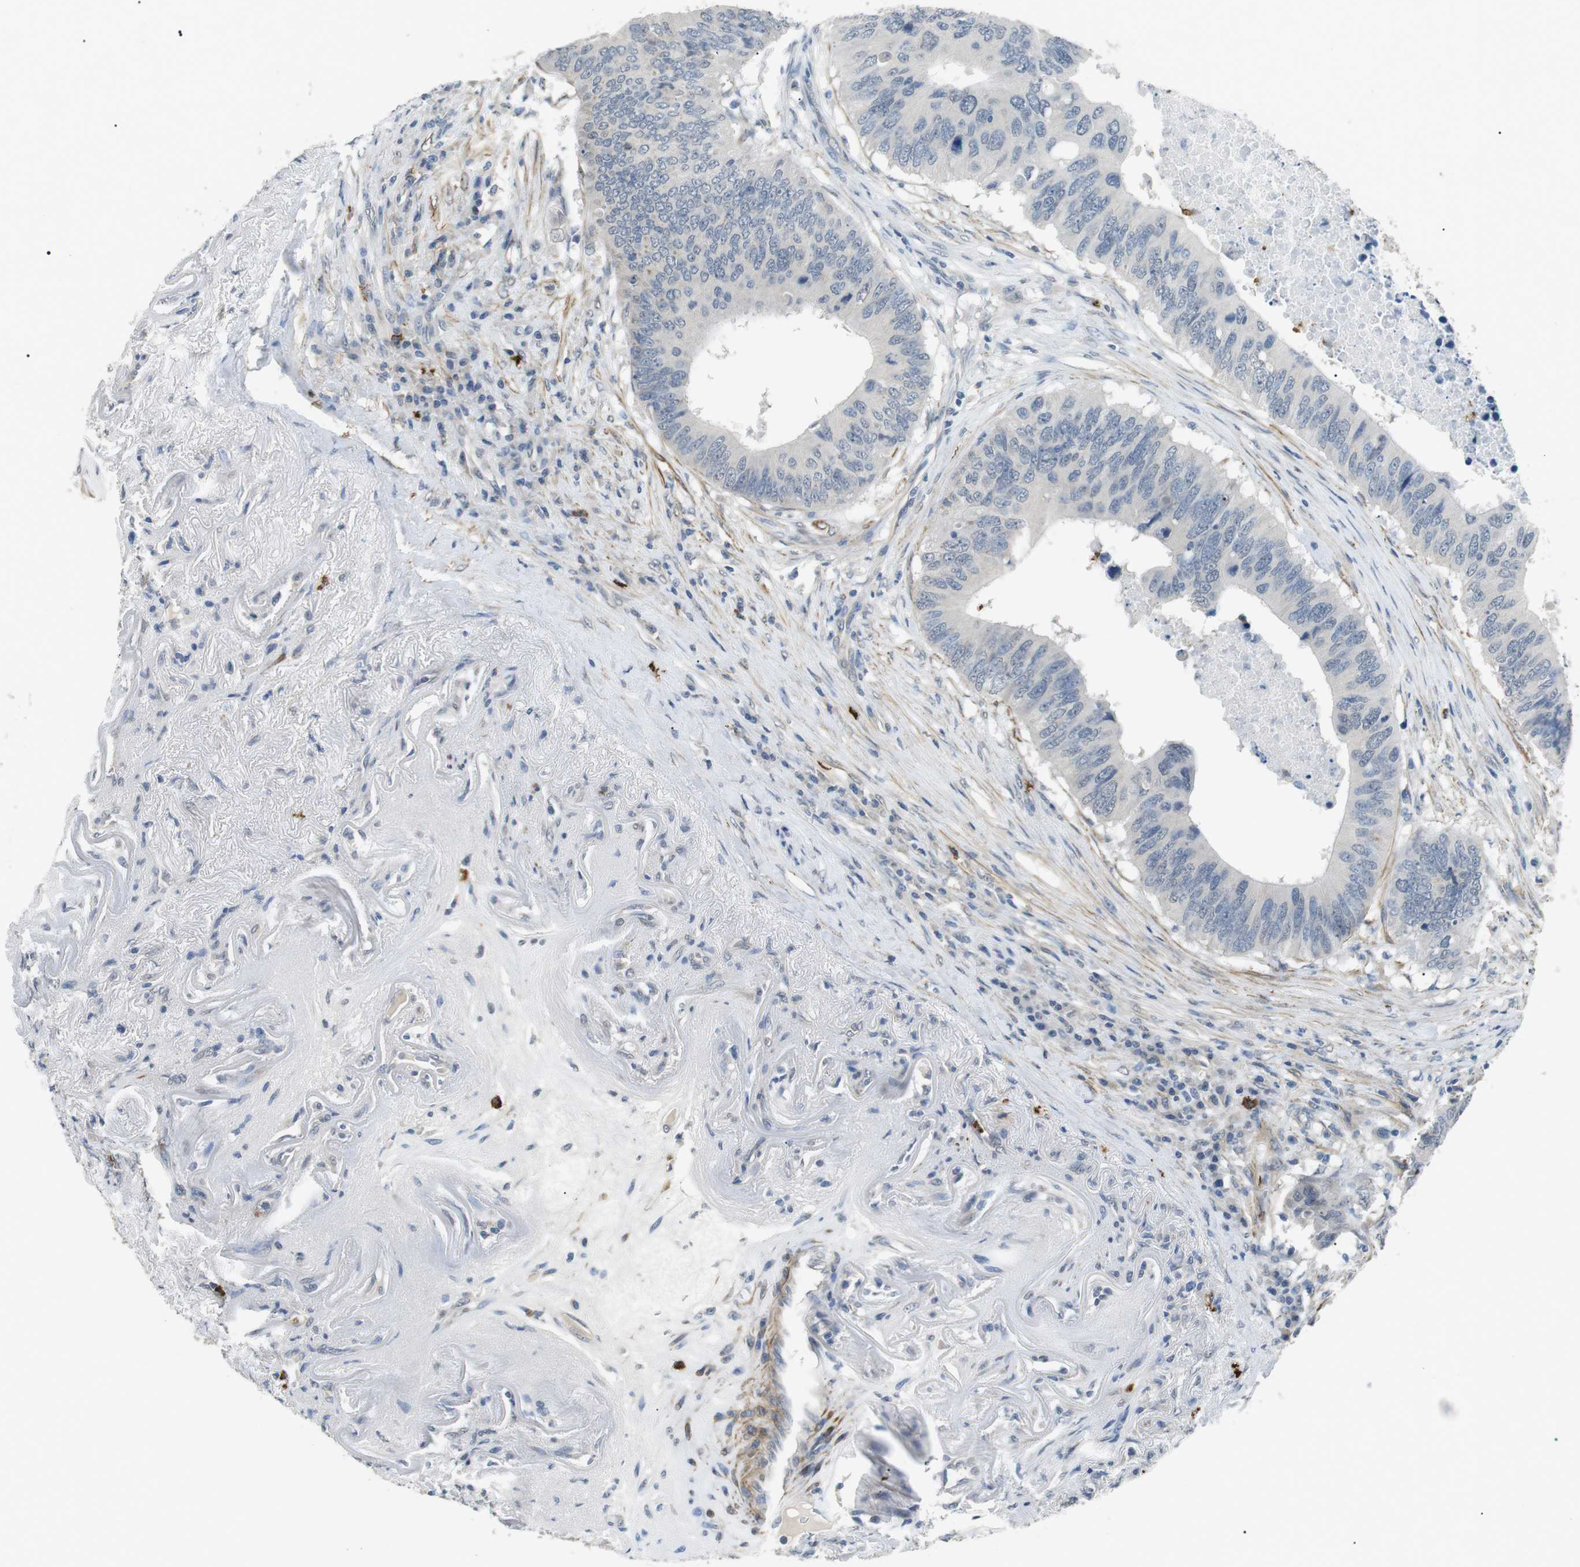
{"staining": {"intensity": "negative", "quantity": "none", "location": "none"}, "tissue": "colorectal cancer", "cell_type": "Tumor cells", "image_type": "cancer", "snomed": [{"axis": "morphology", "description": "Adenocarcinoma, NOS"}, {"axis": "topography", "description": "Colon"}], "caption": "The immunohistochemistry (IHC) photomicrograph has no significant expression in tumor cells of colorectal cancer (adenocarcinoma) tissue.", "gene": "GZMM", "patient": {"sex": "male", "age": 71}}